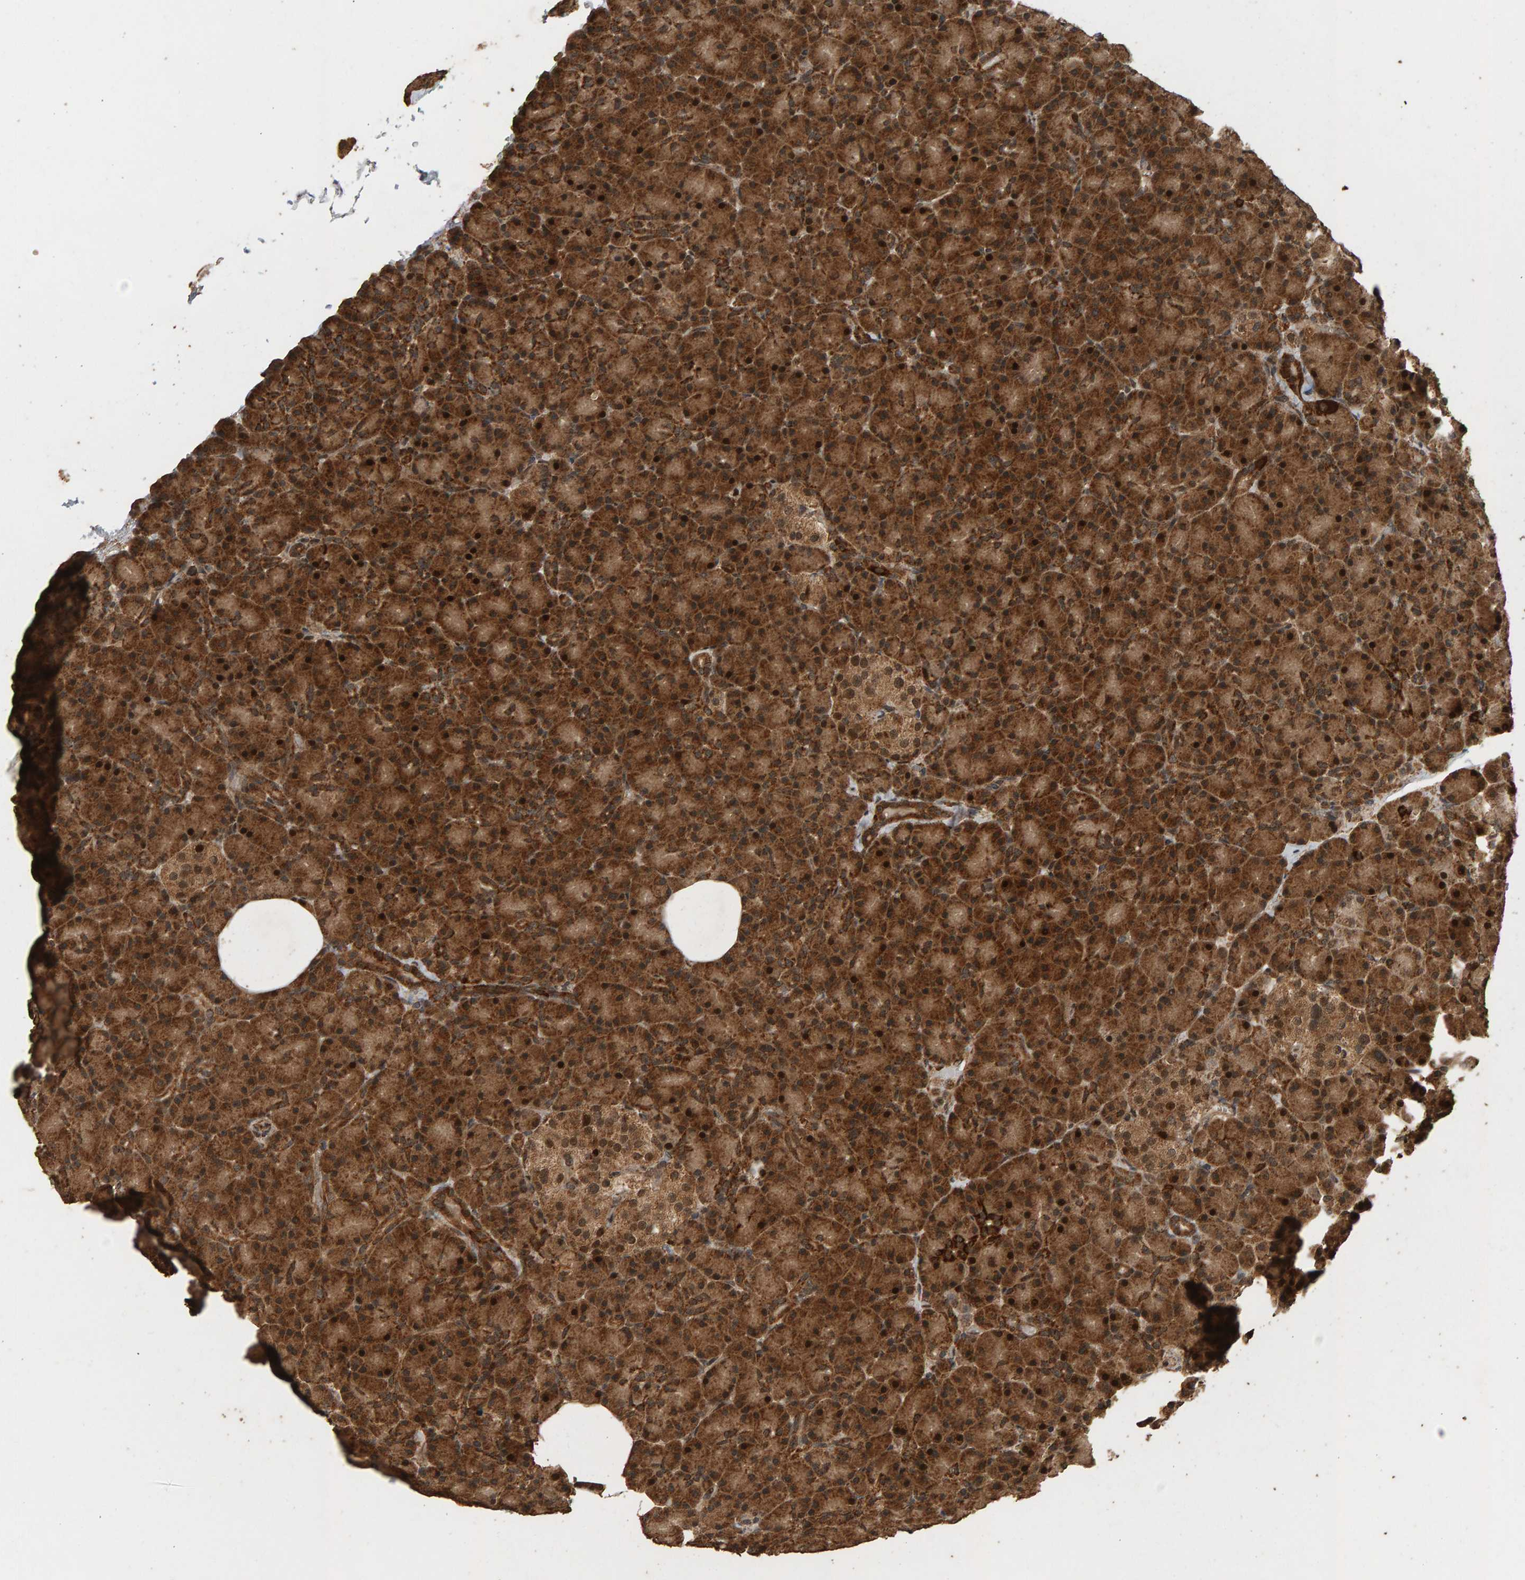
{"staining": {"intensity": "strong", "quantity": ">75%", "location": "cytoplasmic/membranous"}, "tissue": "pancreas", "cell_type": "Exocrine glandular cells", "image_type": "normal", "snomed": [{"axis": "morphology", "description": "Normal tissue, NOS"}, {"axis": "topography", "description": "Pancreas"}], "caption": "Immunohistochemistry (IHC) of normal human pancreas shows high levels of strong cytoplasmic/membranous staining in approximately >75% of exocrine glandular cells.", "gene": "GSTK1", "patient": {"sex": "female", "age": 43}}